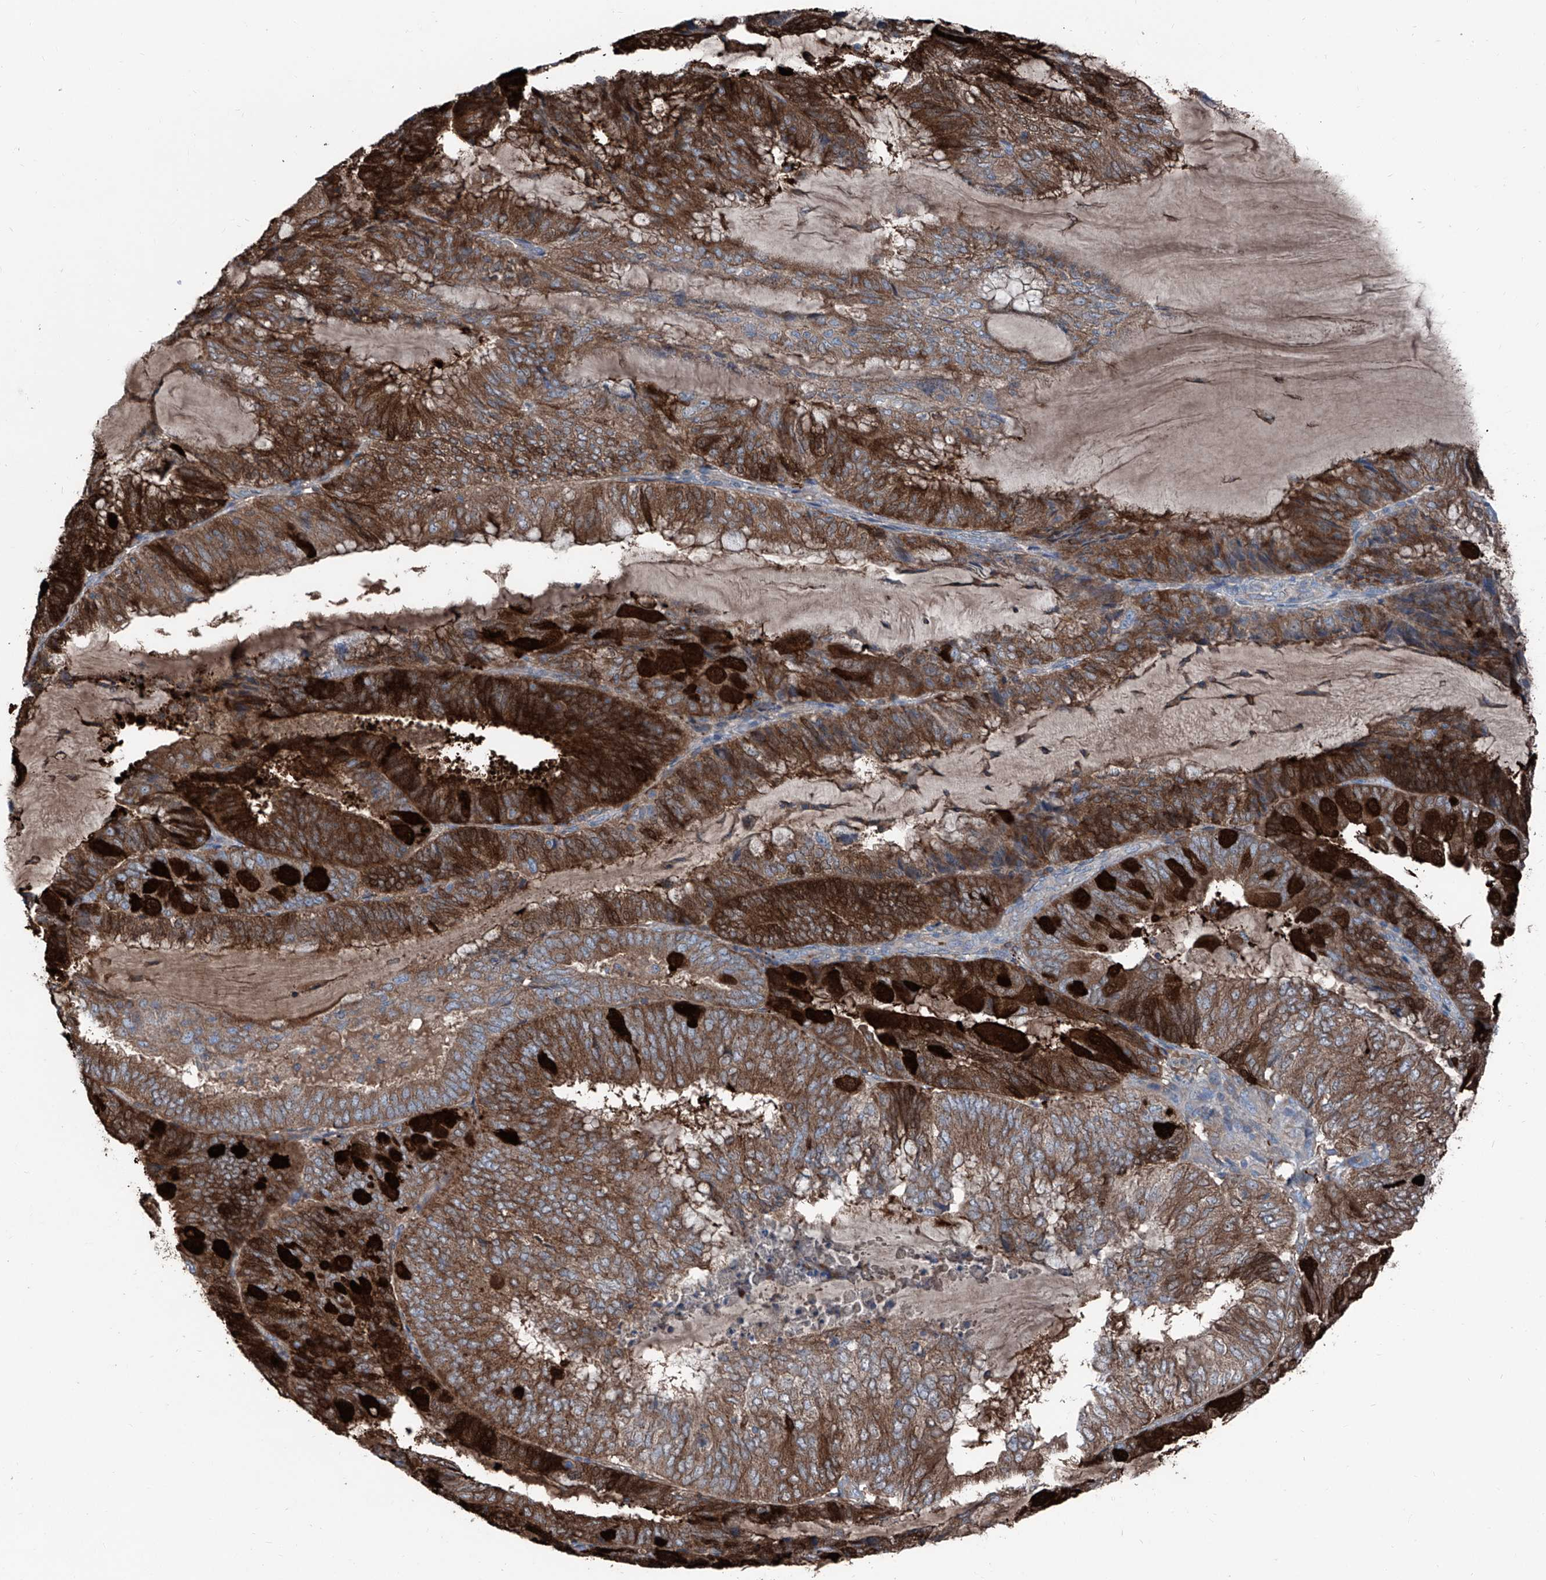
{"staining": {"intensity": "strong", "quantity": ">75%", "location": "cytoplasmic/membranous"}, "tissue": "endometrial cancer", "cell_type": "Tumor cells", "image_type": "cancer", "snomed": [{"axis": "morphology", "description": "Adenocarcinoma, NOS"}, {"axis": "topography", "description": "Endometrium"}], "caption": "Human adenocarcinoma (endometrial) stained with a brown dye demonstrates strong cytoplasmic/membranous positive positivity in approximately >75% of tumor cells.", "gene": "GPAT3", "patient": {"sex": "female", "age": 81}}